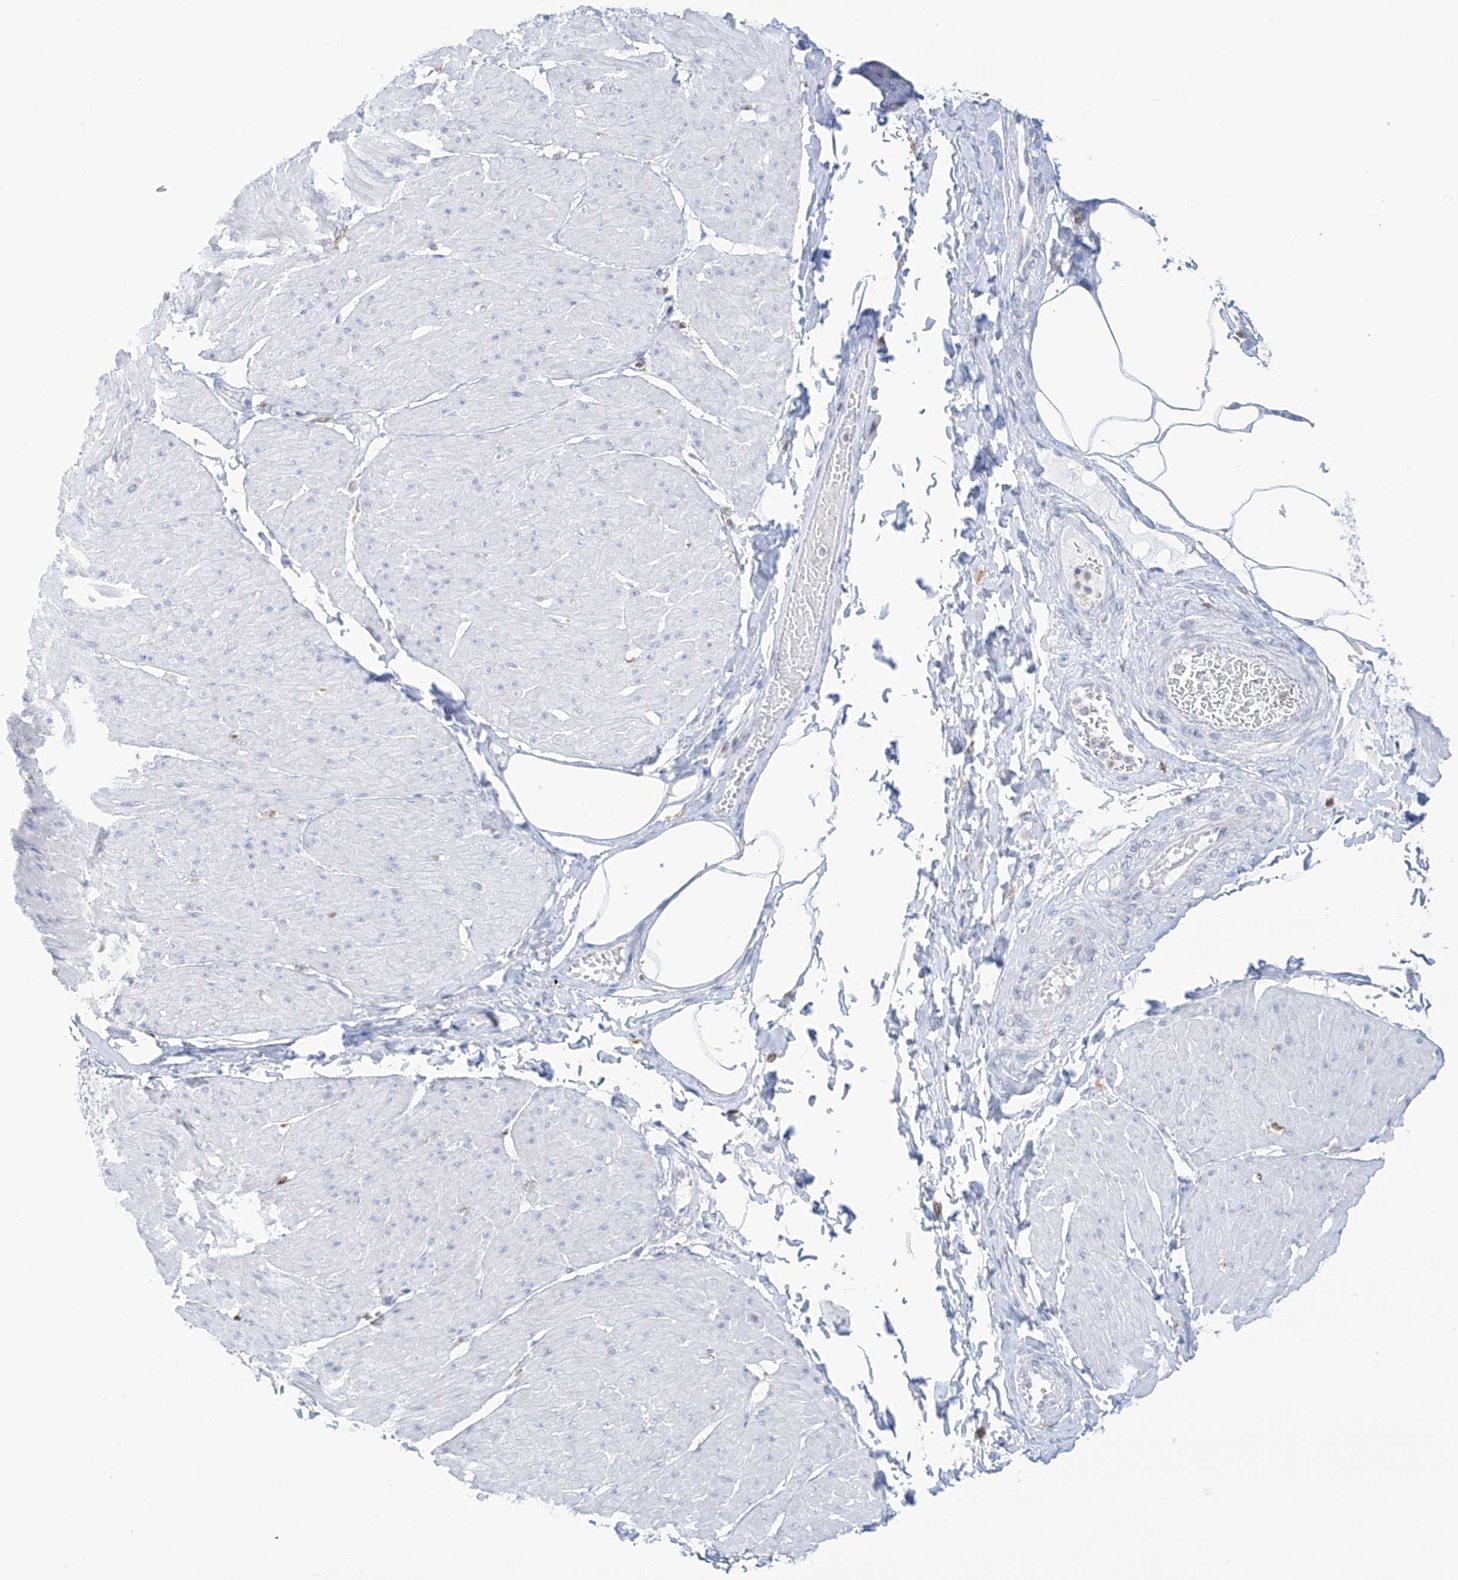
{"staining": {"intensity": "negative", "quantity": "none", "location": "none"}, "tissue": "smooth muscle", "cell_type": "Smooth muscle cells", "image_type": "normal", "snomed": [{"axis": "morphology", "description": "Urothelial carcinoma, High grade"}, {"axis": "topography", "description": "Urinary bladder"}], "caption": "This is a image of IHC staining of benign smooth muscle, which shows no expression in smooth muscle cells. (Brightfield microscopy of DAB (3,3'-diaminobenzidine) immunohistochemistry (IHC) at high magnification).", "gene": "TBXAS1", "patient": {"sex": "male", "age": 46}}